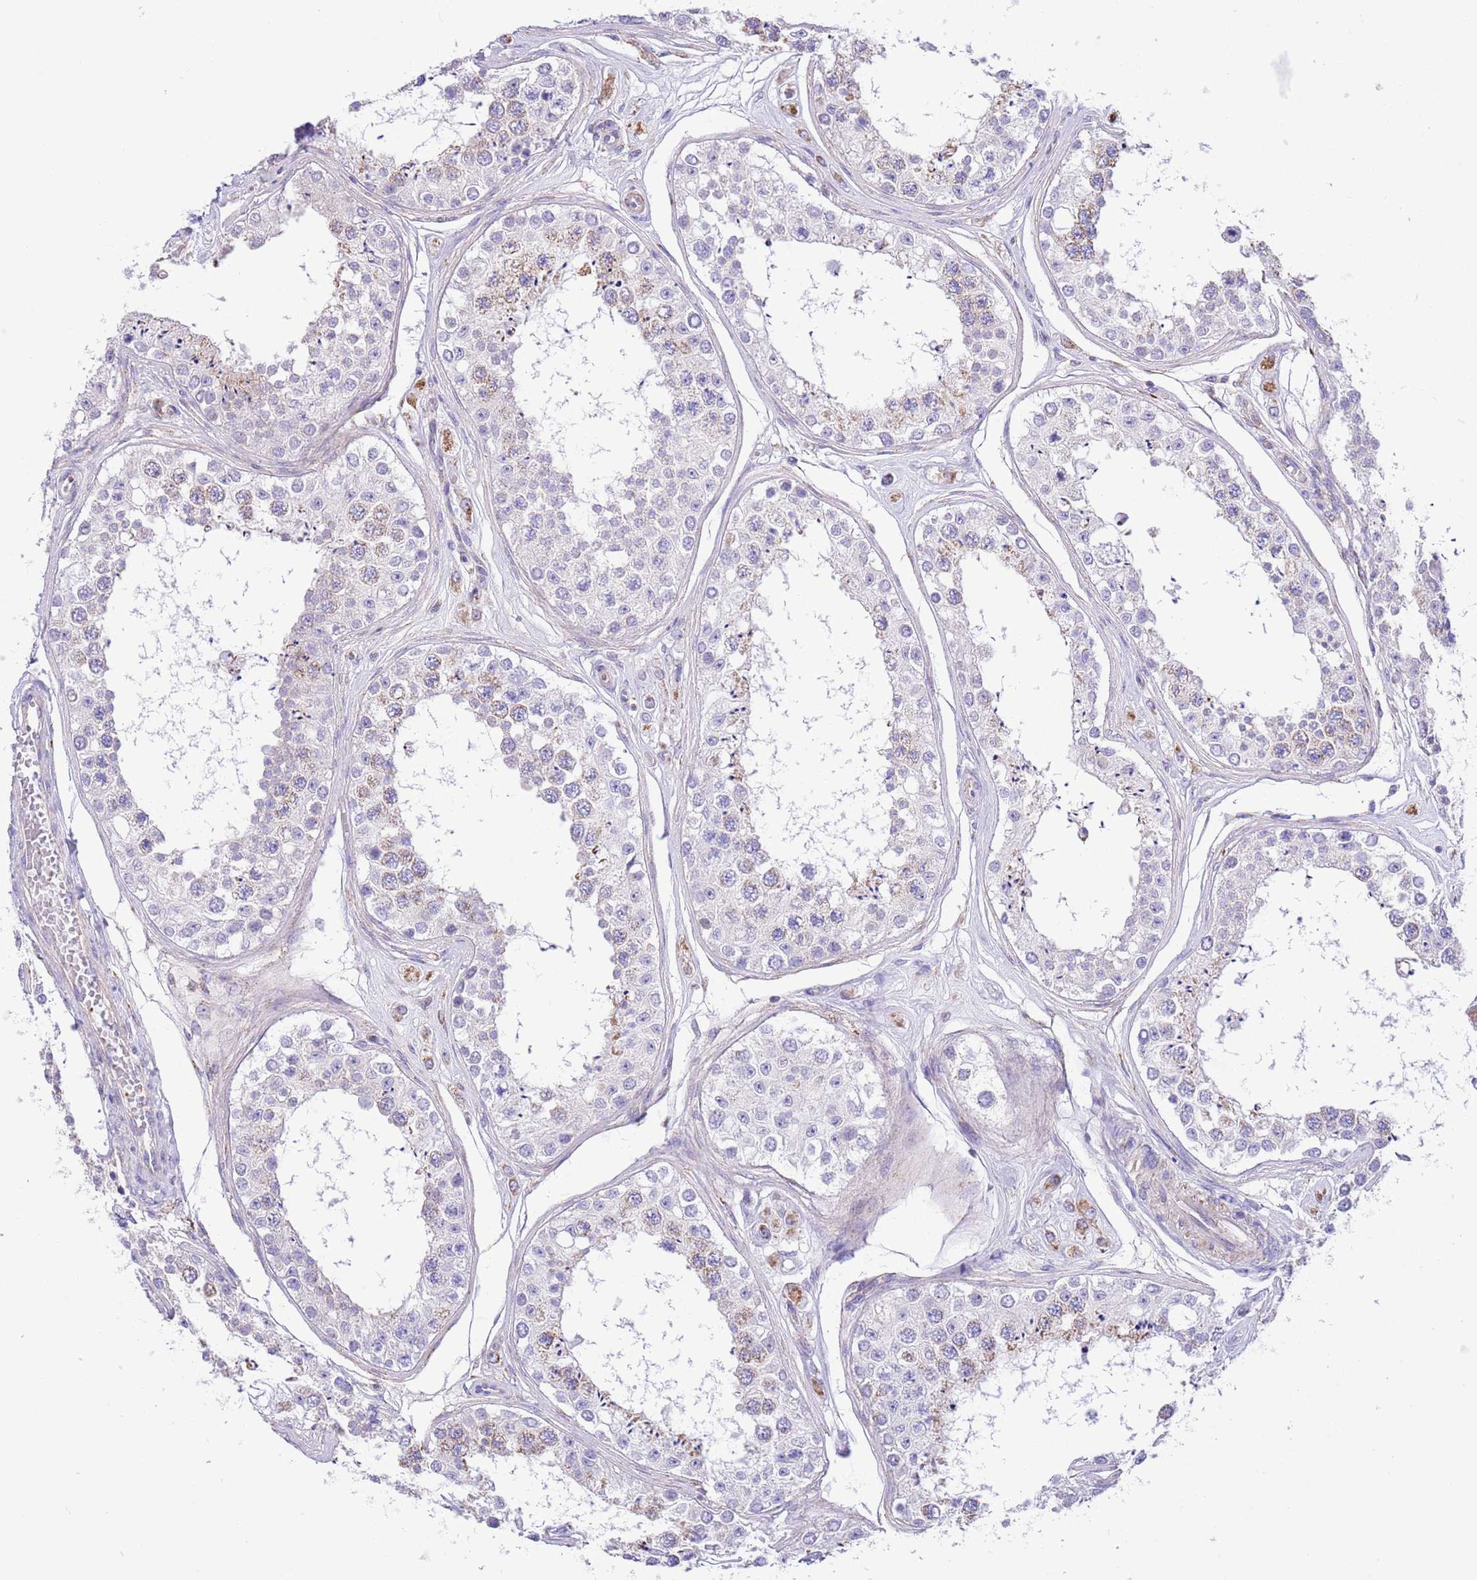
{"staining": {"intensity": "weak", "quantity": "<25%", "location": "cytoplasmic/membranous"}, "tissue": "testis", "cell_type": "Cells in seminiferous ducts", "image_type": "normal", "snomed": [{"axis": "morphology", "description": "Normal tissue, NOS"}, {"axis": "topography", "description": "Testis"}], "caption": "The micrograph displays no staining of cells in seminiferous ducts in normal testis.", "gene": "SS18L2", "patient": {"sex": "male", "age": 25}}